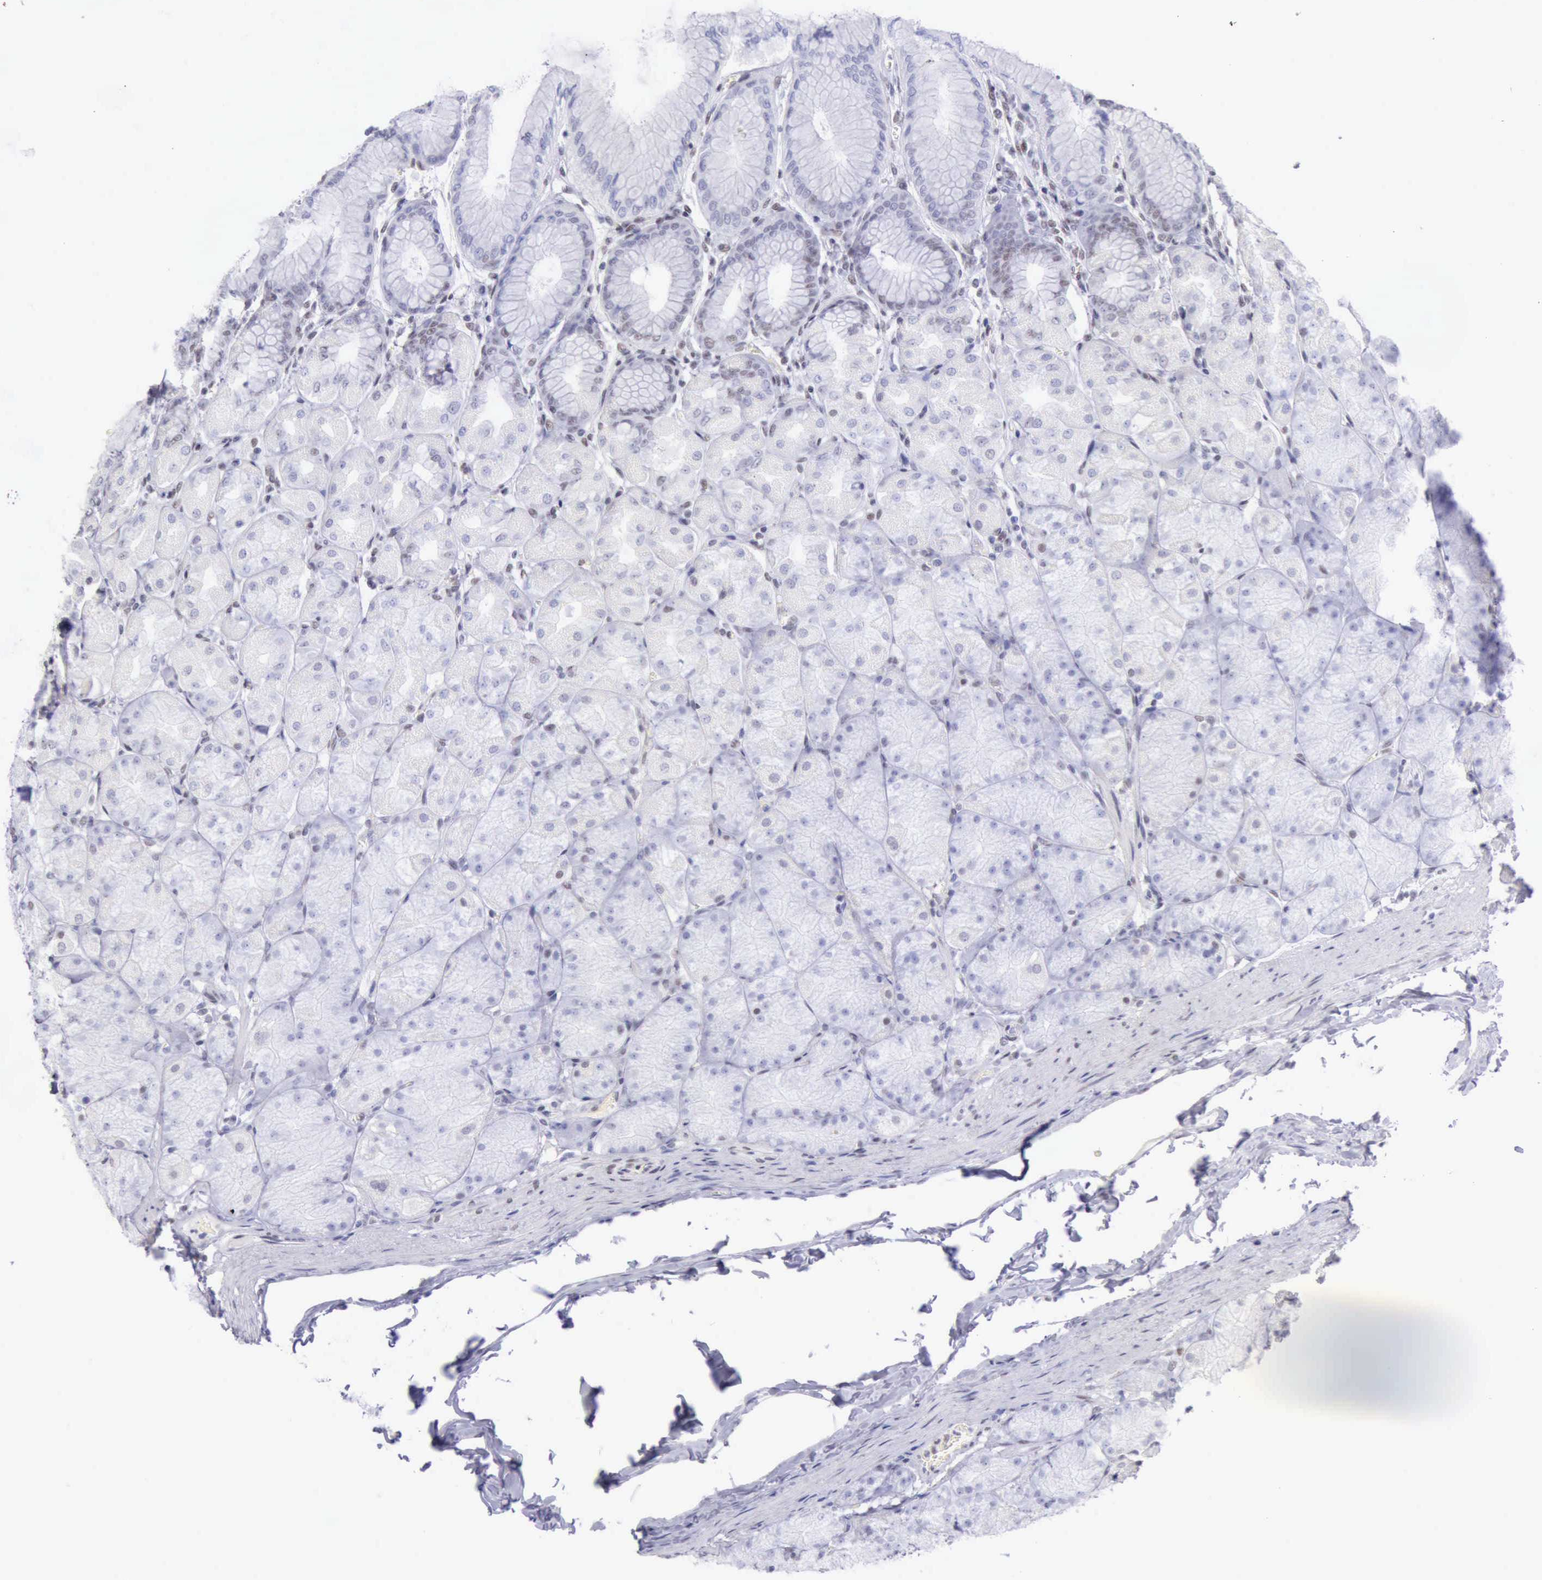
{"staining": {"intensity": "negative", "quantity": "none", "location": "none"}, "tissue": "stomach", "cell_type": "Glandular cells", "image_type": "normal", "snomed": [{"axis": "morphology", "description": "Normal tissue, NOS"}, {"axis": "topography", "description": "Stomach, upper"}], "caption": "Glandular cells are negative for protein expression in benign human stomach. (DAB immunohistochemistry with hematoxylin counter stain).", "gene": "EP300", "patient": {"sex": "female", "age": 56}}